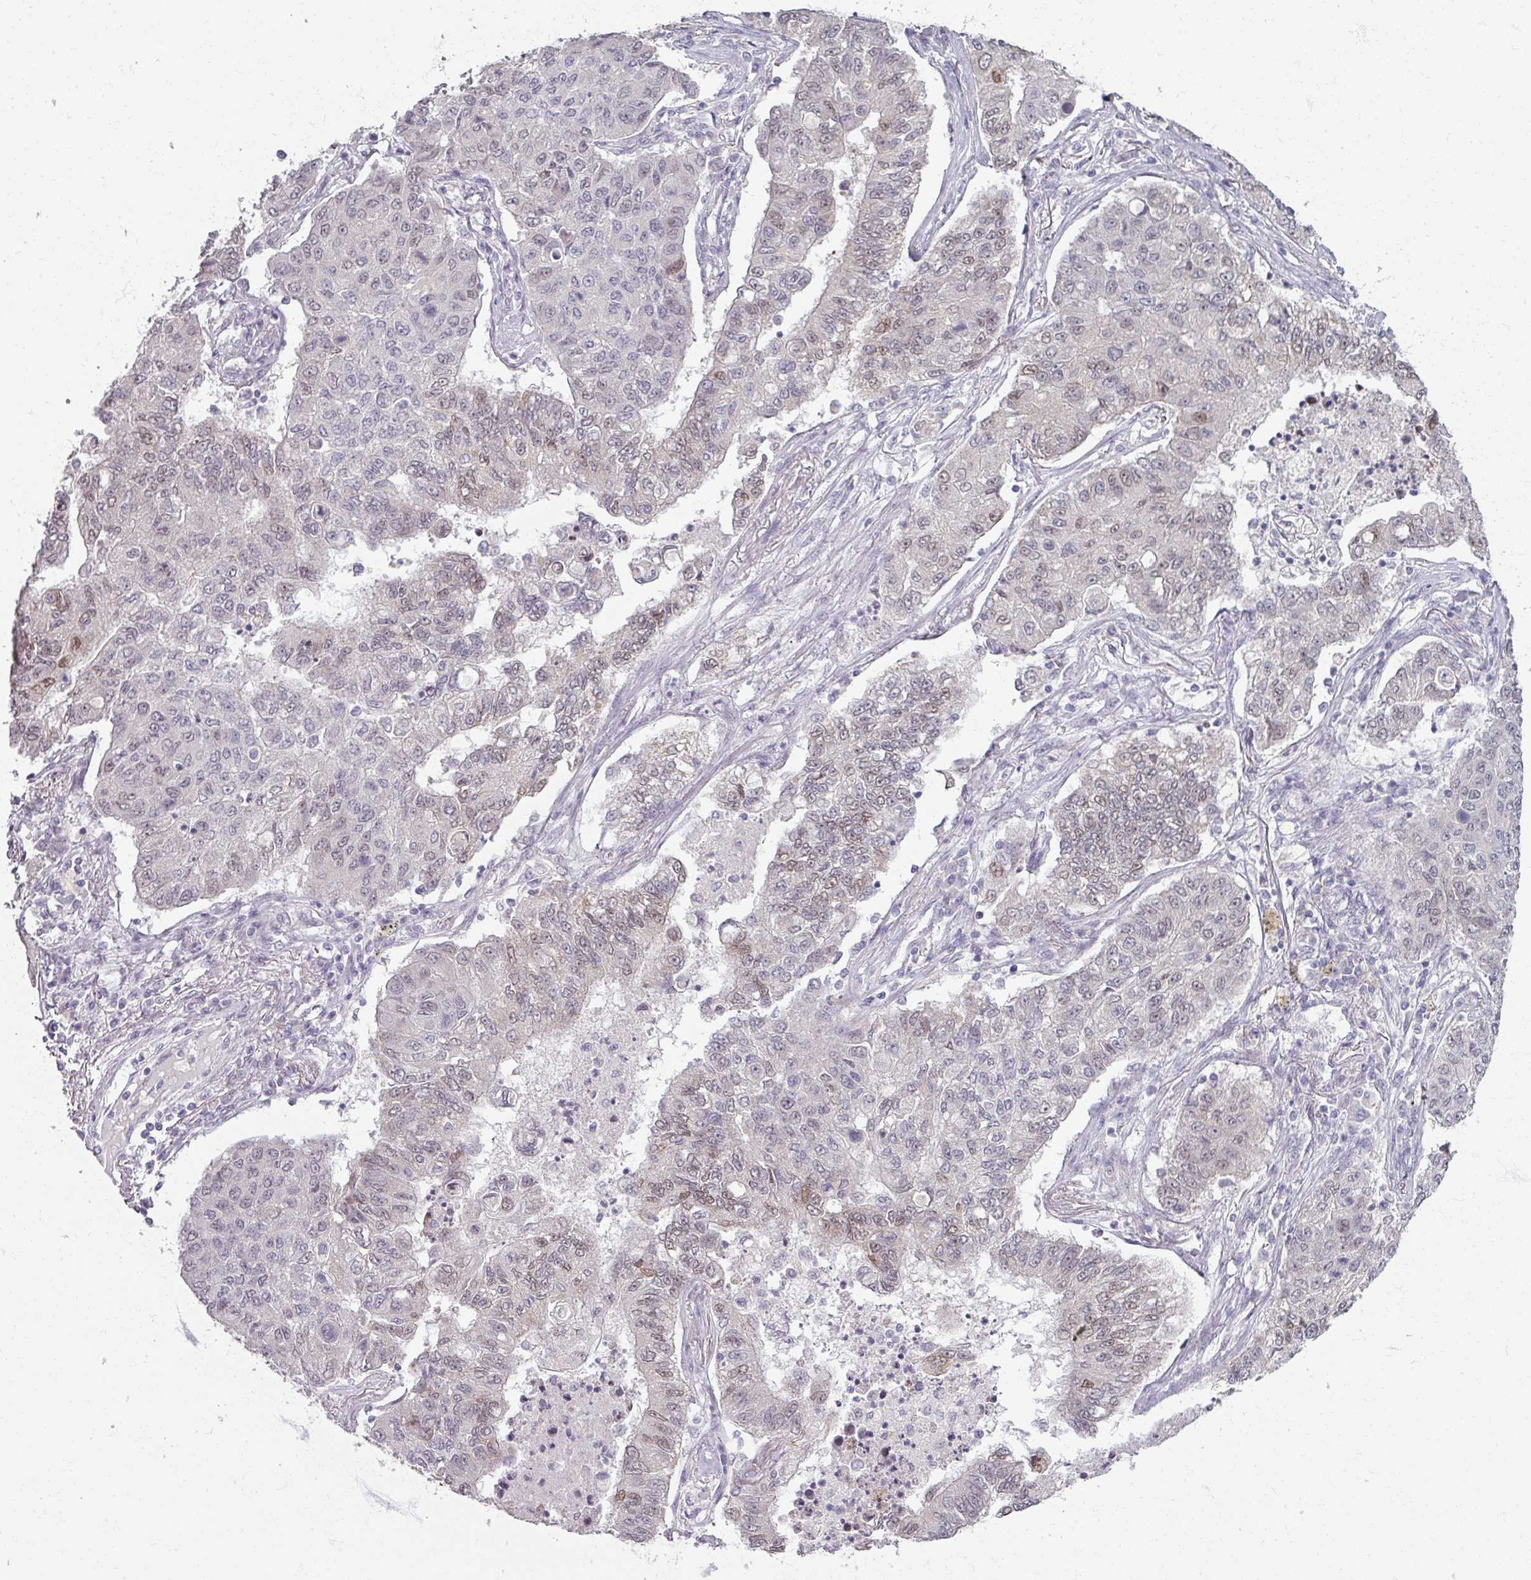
{"staining": {"intensity": "weak", "quantity": "<25%", "location": "nuclear"}, "tissue": "lung cancer", "cell_type": "Tumor cells", "image_type": "cancer", "snomed": [{"axis": "morphology", "description": "Squamous cell carcinoma, NOS"}, {"axis": "topography", "description": "Lung"}], "caption": "A high-resolution photomicrograph shows immunohistochemistry (IHC) staining of lung squamous cell carcinoma, which reveals no significant staining in tumor cells.", "gene": "SOX11", "patient": {"sex": "male", "age": 74}}